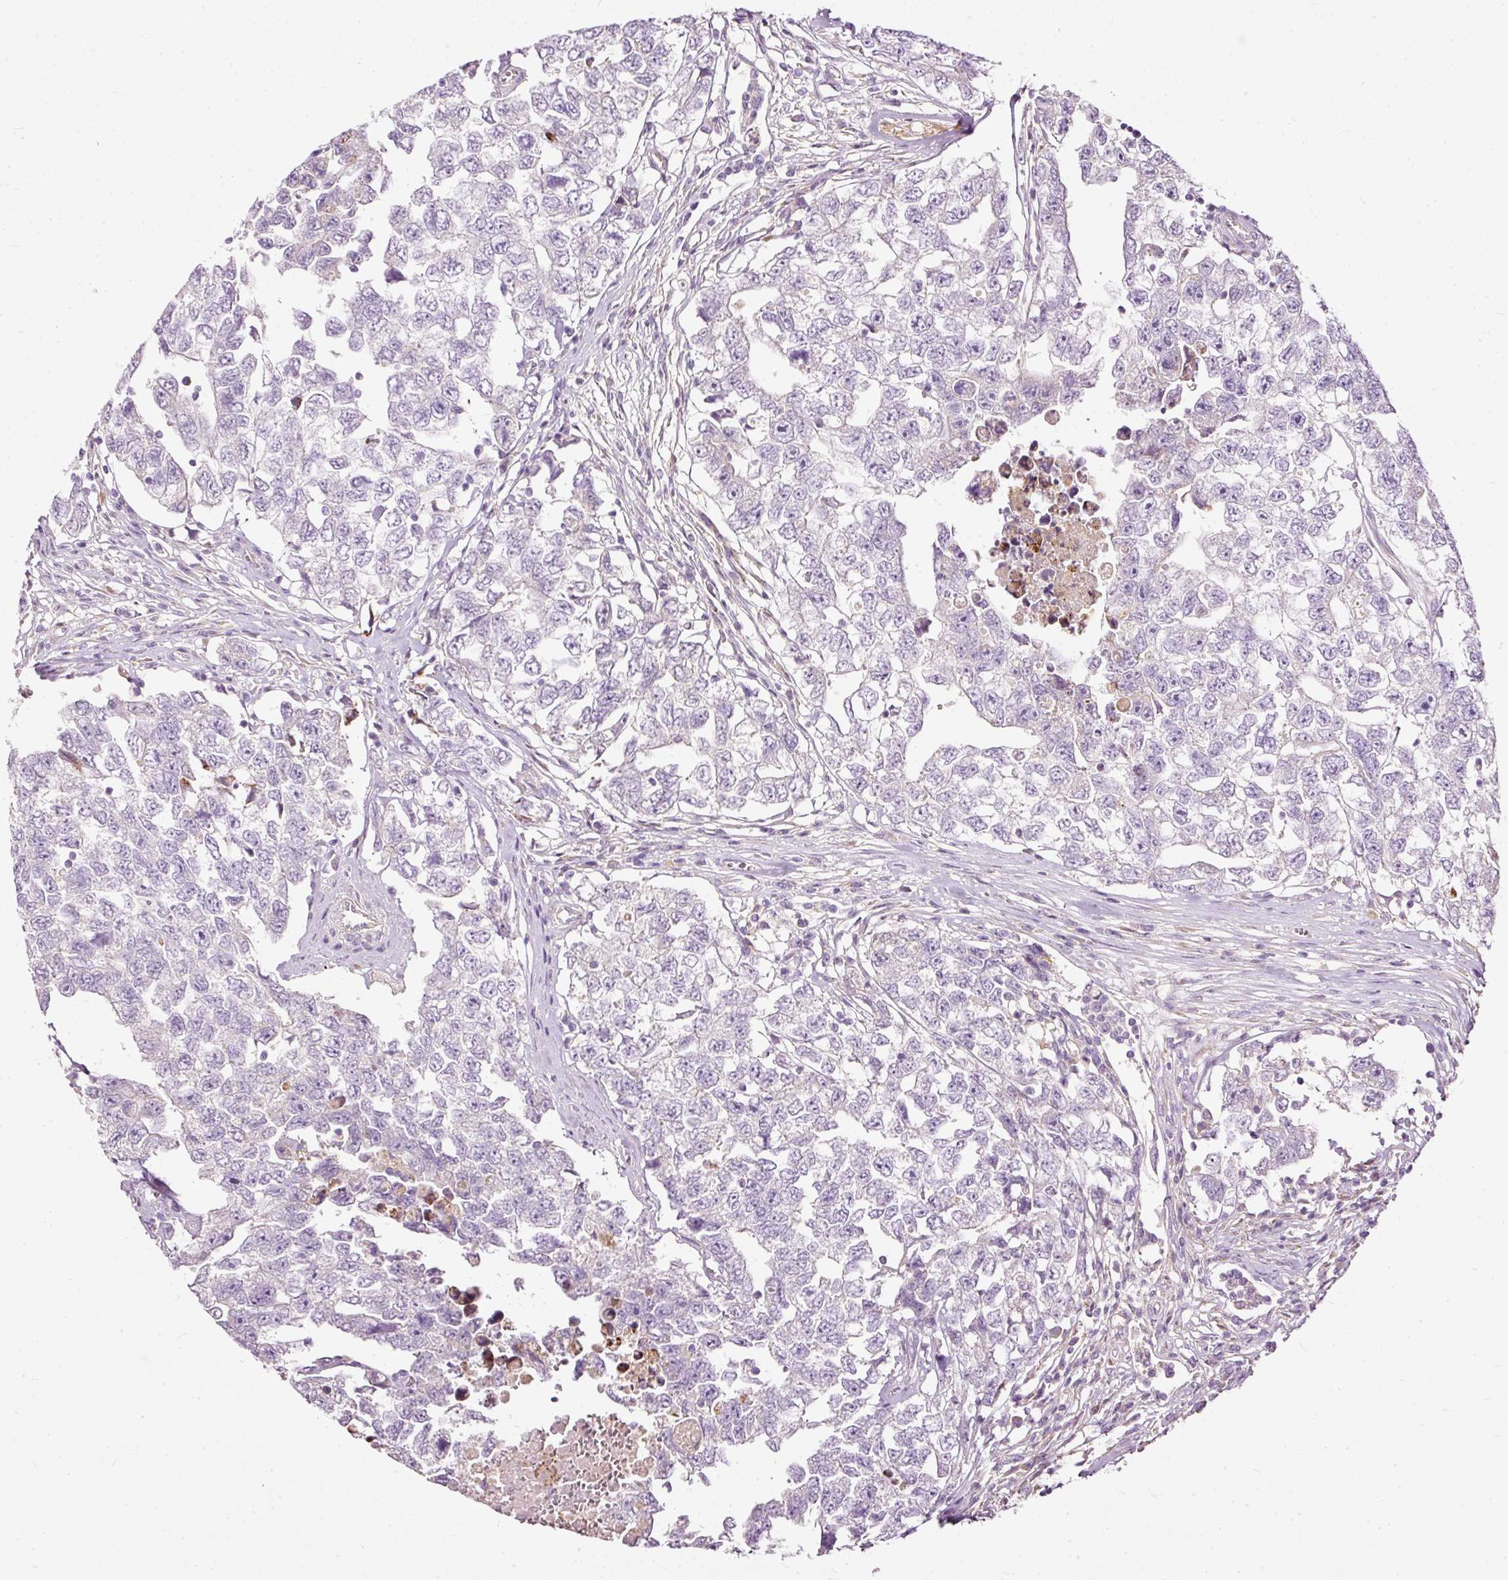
{"staining": {"intensity": "negative", "quantity": "none", "location": "none"}, "tissue": "testis cancer", "cell_type": "Tumor cells", "image_type": "cancer", "snomed": [{"axis": "morphology", "description": "Carcinoma, Embryonal, NOS"}, {"axis": "topography", "description": "Testis"}], "caption": "High power microscopy photomicrograph of an immunohistochemistry micrograph of testis embryonal carcinoma, revealing no significant staining in tumor cells.", "gene": "PAQR9", "patient": {"sex": "male", "age": 22}}